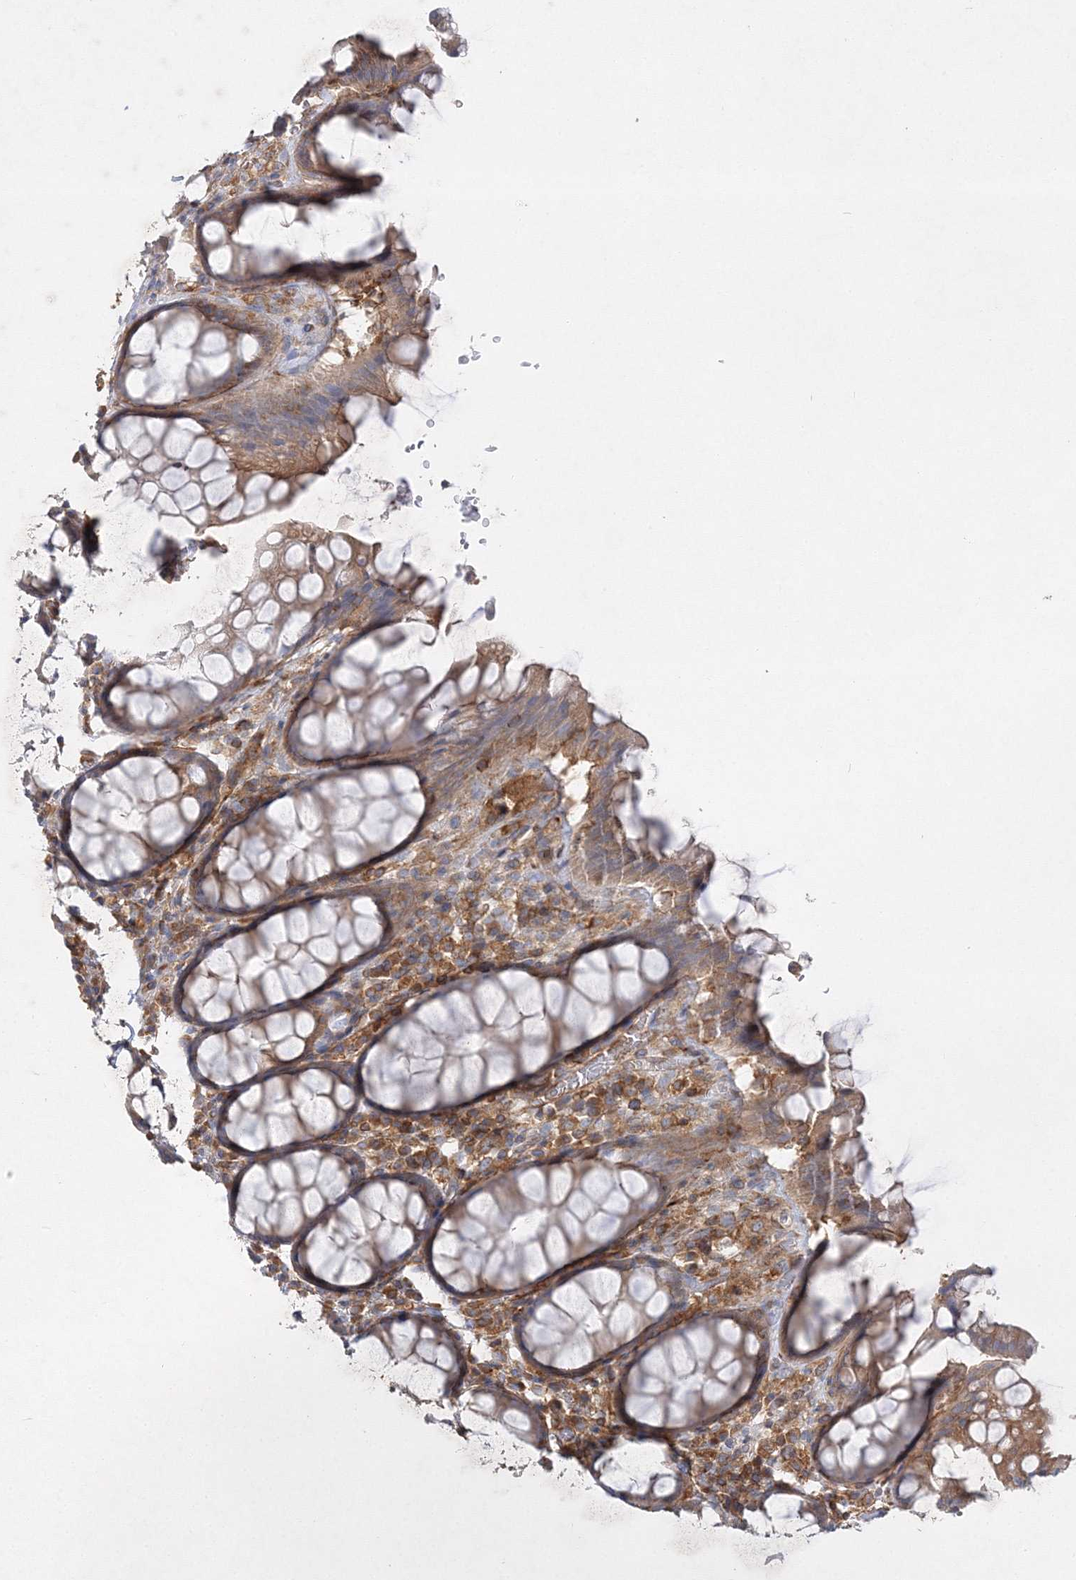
{"staining": {"intensity": "moderate", "quantity": ">75%", "location": "cytoplasmic/membranous"}, "tissue": "rectum", "cell_type": "Glandular cells", "image_type": "normal", "snomed": [{"axis": "morphology", "description": "Normal tissue, NOS"}, {"axis": "topography", "description": "Rectum"}], "caption": "IHC staining of benign rectum, which shows medium levels of moderate cytoplasmic/membranous staining in approximately >75% of glandular cells indicating moderate cytoplasmic/membranous protein staining. The staining was performed using DAB (brown) for protein detection and nuclei were counterstained in hematoxylin (blue).", "gene": "WDR37", "patient": {"sex": "male", "age": 64}}